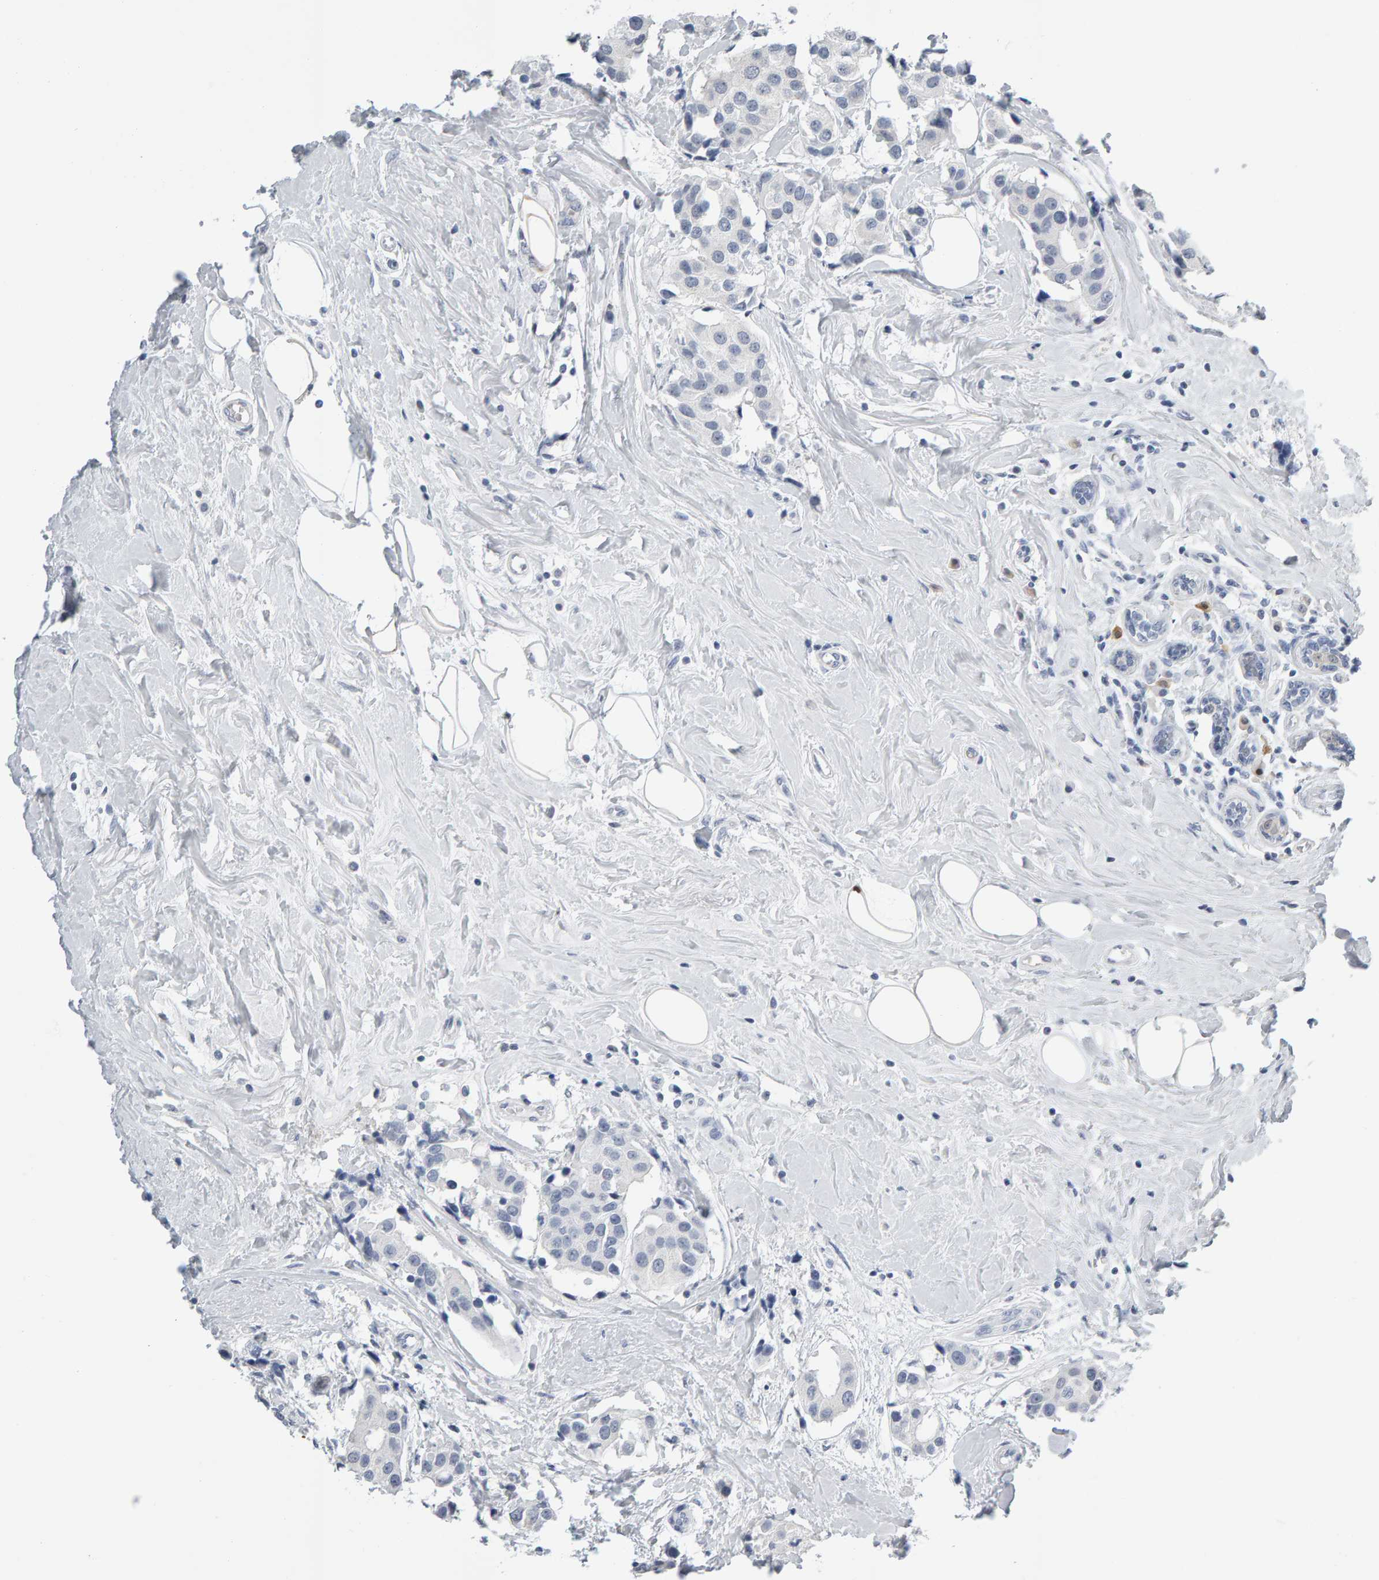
{"staining": {"intensity": "negative", "quantity": "none", "location": "none"}, "tissue": "breast cancer", "cell_type": "Tumor cells", "image_type": "cancer", "snomed": [{"axis": "morphology", "description": "Normal tissue, NOS"}, {"axis": "morphology", "description": "Duct carcinoma"}, {"axis": "topography", "description": "Breast"}], "caption": "Histopathology image shows no protein positivity in tumor cells of breast cancer tissue.", "gene": "CTH", "patient": {"sex": "female", "age": 39}}